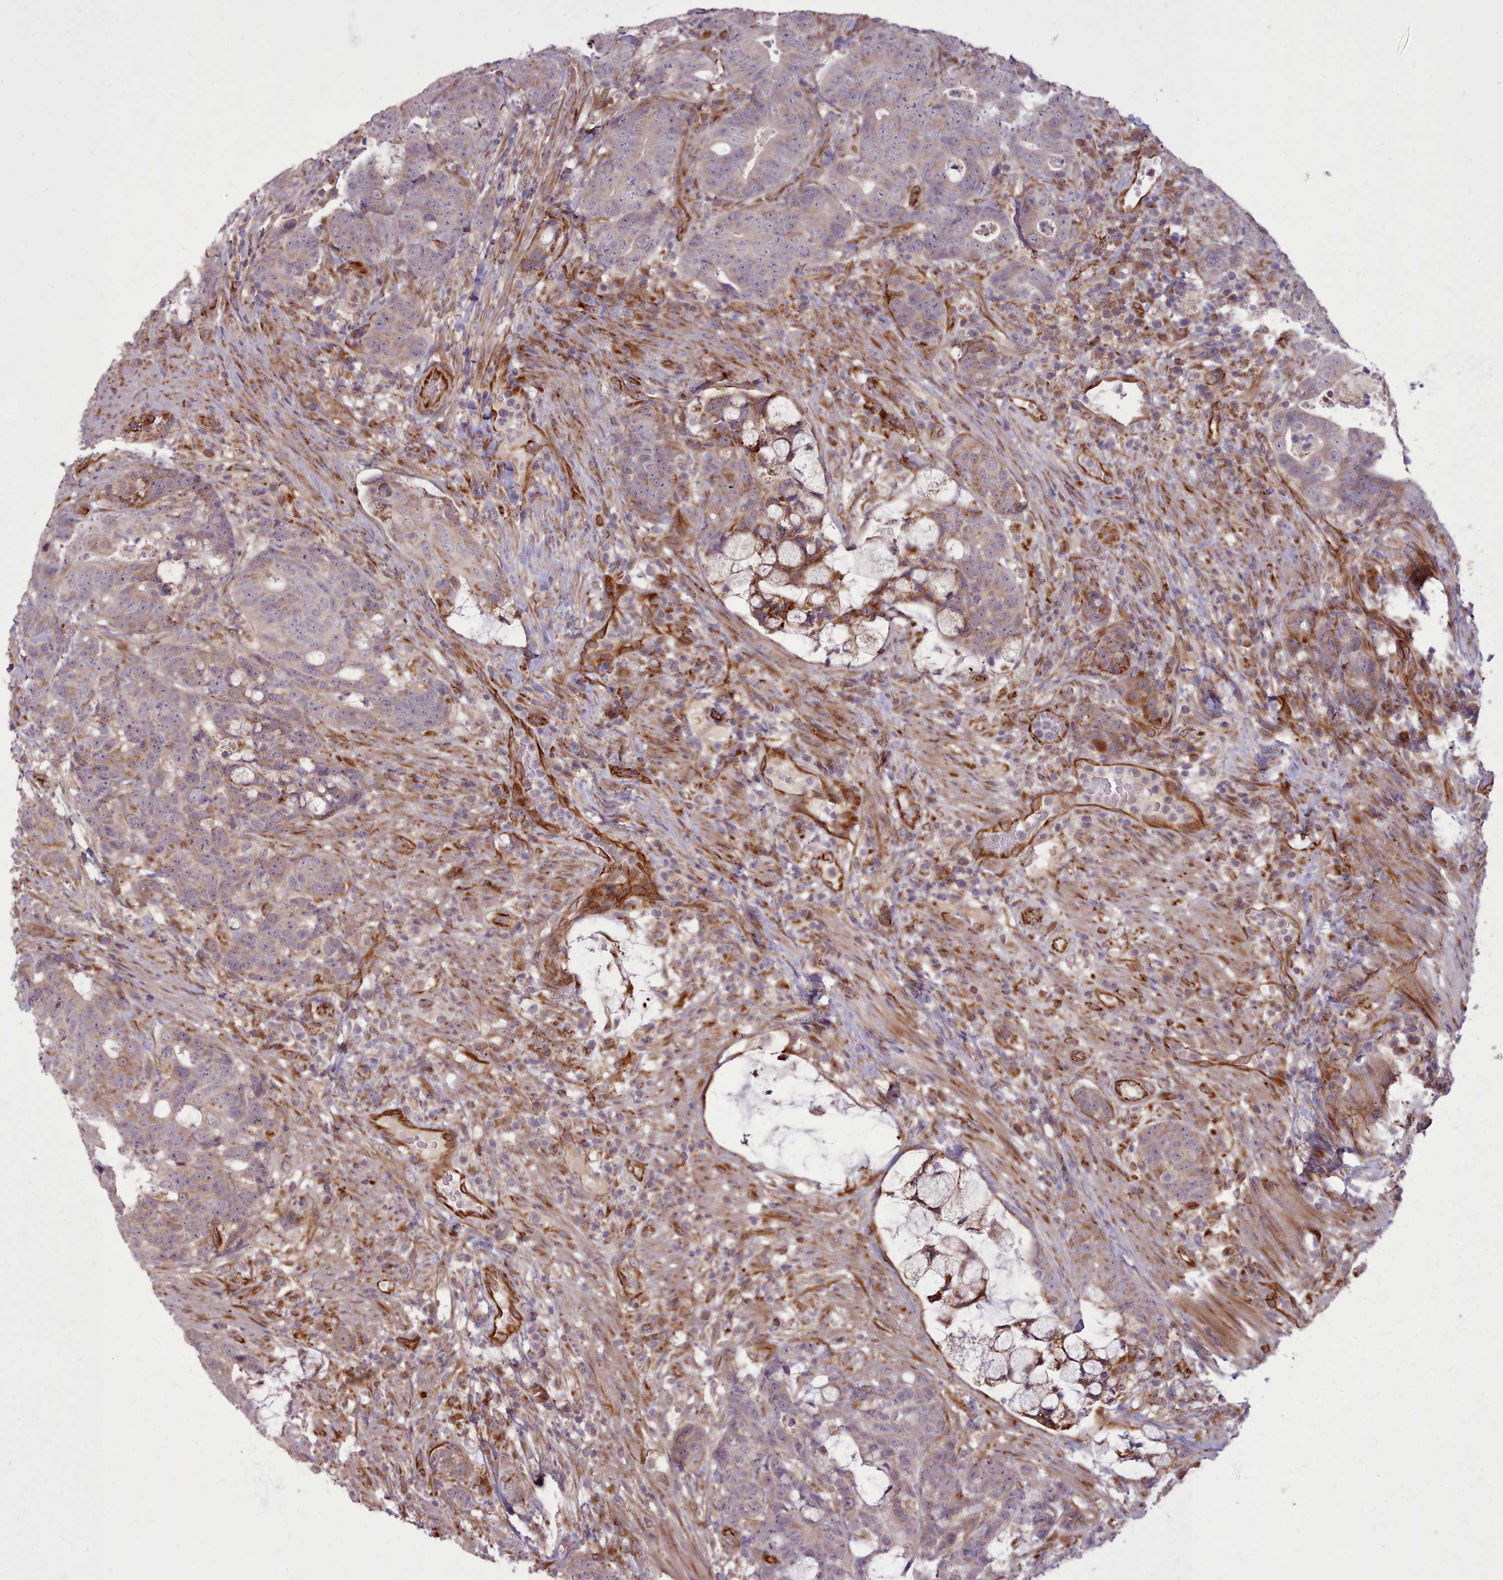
{"staining": {"intensity": "weak", "quantity": "25%-75%", "location": "cytoplasmic/membranous"}, "tissue": "colorectal cancer", "cell_type": "Tumor cells", "image_type": "cancer", "snomed": [{"axis": "morphology", "description": "Adenocarcinoma, NOS"}, {"axis": "topography", "description": "Colon"}], "caption": "Protein expression analysis of human adenocarcinoma (colorectal) reveals weak cytoplasmic/membranous positivity in approximately 25%-75% of tumor cells.", "gene": "GBGT1", "patient": {"sex": "female", "age": 82}}